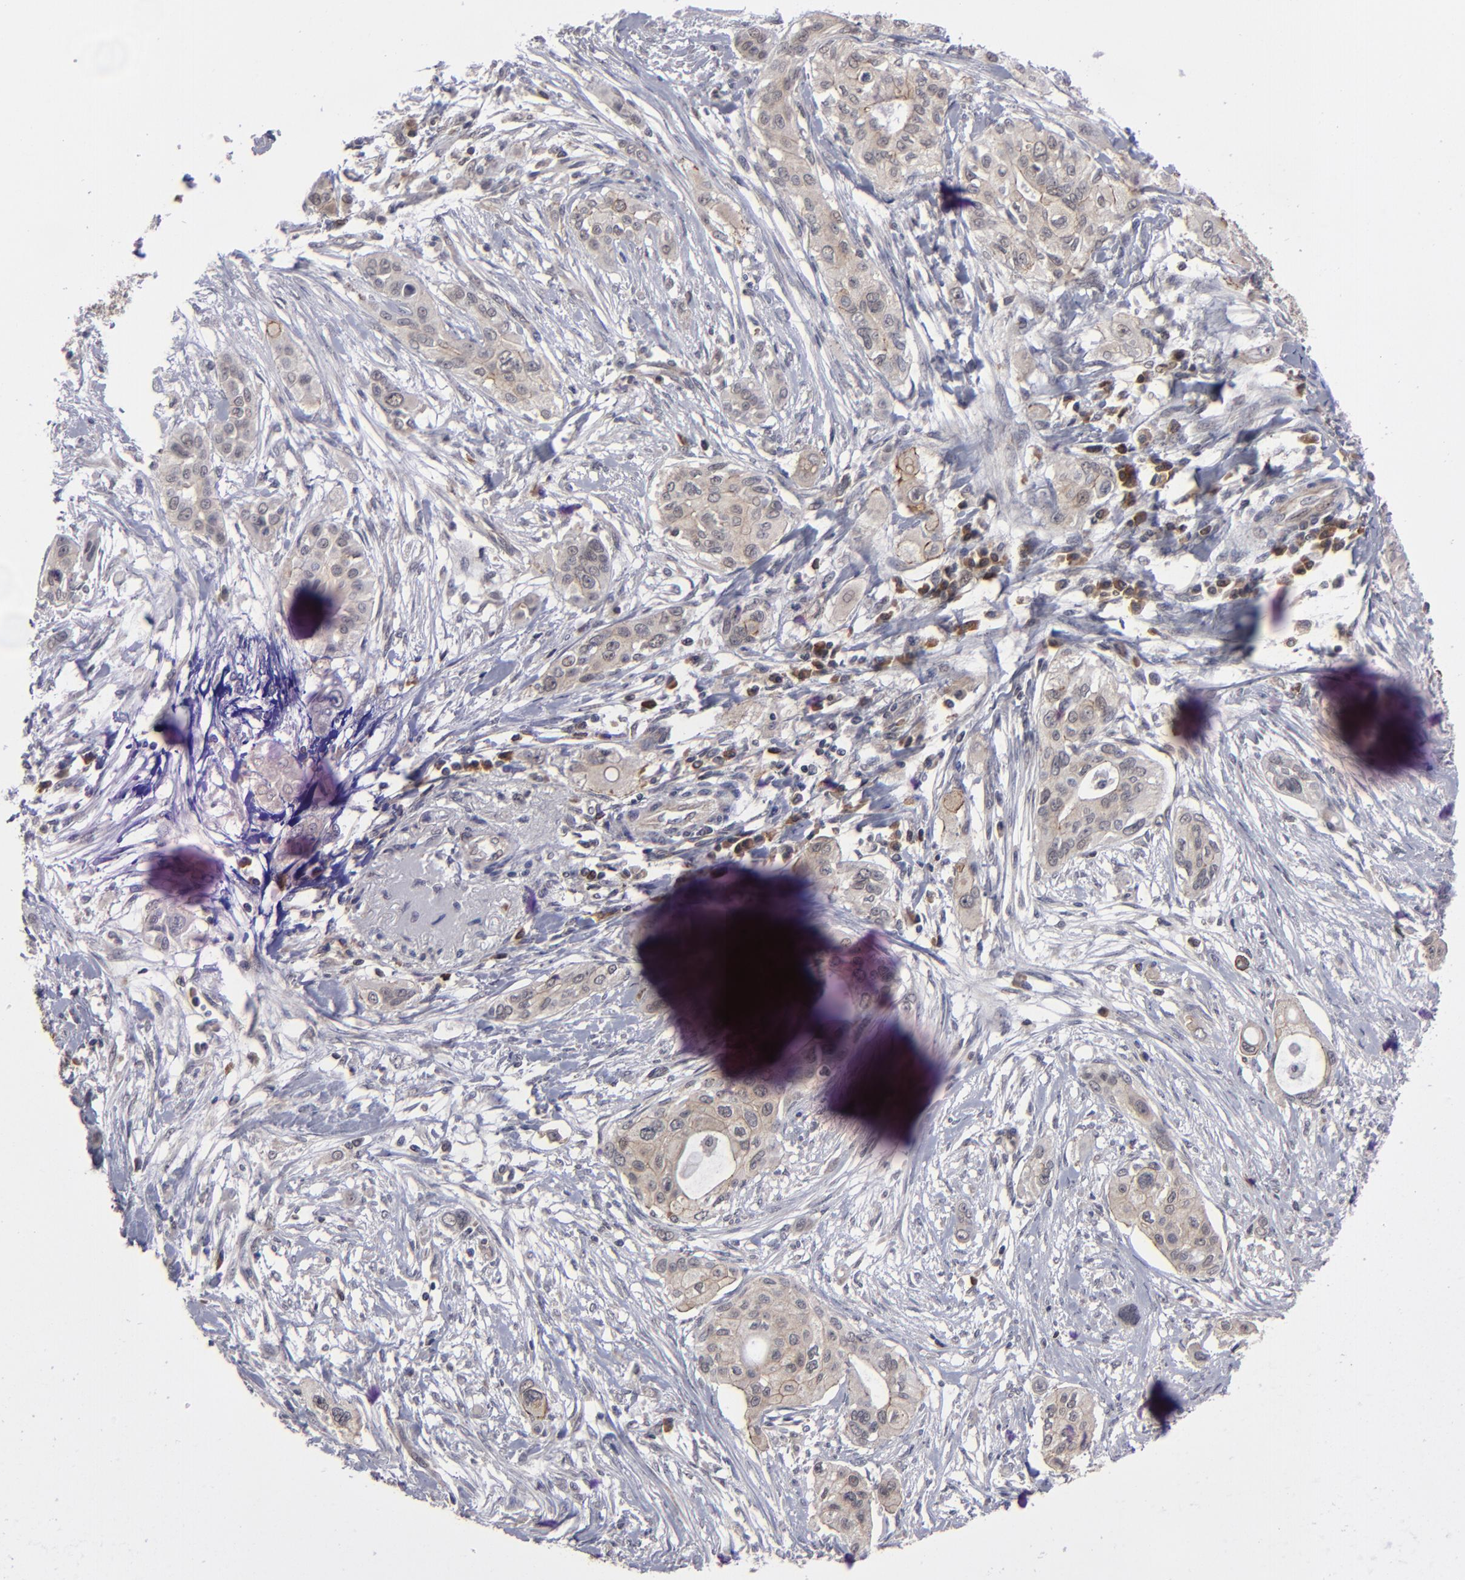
{"staining": {"intensity": "weak", "quantity": "25%-75%", "location": "cytoplasmic/membranous"}, "tissue": "pancreatic cancer", "cell_type": "Tumor cells", "image_type": "cancer", "snomed": [{"axis": "morphology", "description": "Adenocarcinoma, NOS"}, {"axis": "topography", "description": "Pancreas"}], "caption": "Protein staining shows weak cytoplasmic/membranous expression in about 25%-75% of tumor cells in pancreatic cancer (adenocarcinoma).", "gene": "GLCCI1", "patient": {"sex": "female", "age": 60}}